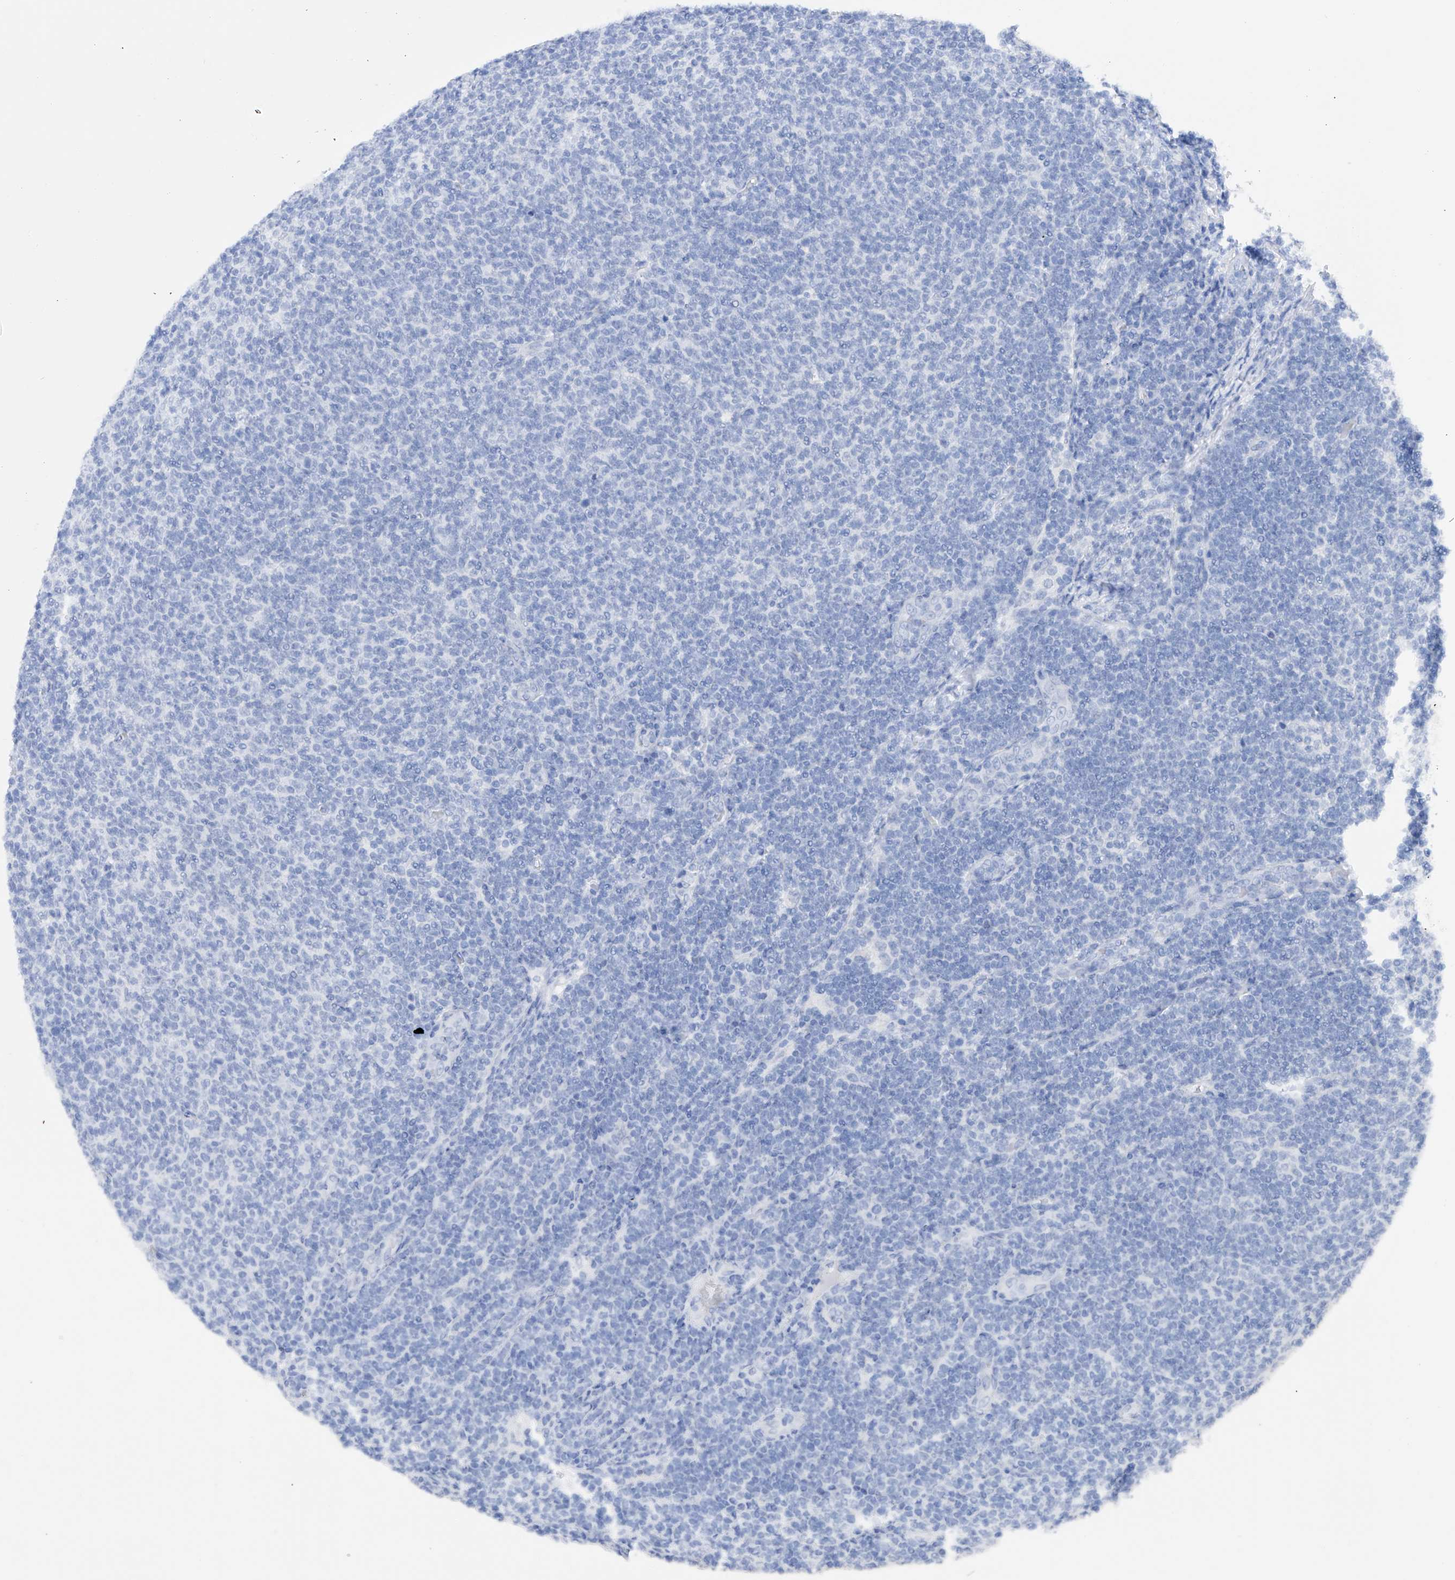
{"staining": {"intensity": "negative", "quantity": "none", "location": "none"}, "tissue": "lymphoma", "cell_type": "Tumor cells", "image_type": "cancer", "snomed": [{"axis": "morphology", "description": "Malignant lymphoma, non-Hodgkin's type, Low grade"}, {"axis": "topography", "description": "Lymph node"}], "caption": "This is an IHC micrograph of lymphoma. There is no expression in tumor cells.", "gene": "FLG", "patient": {"sex": "male", "age": 66}}